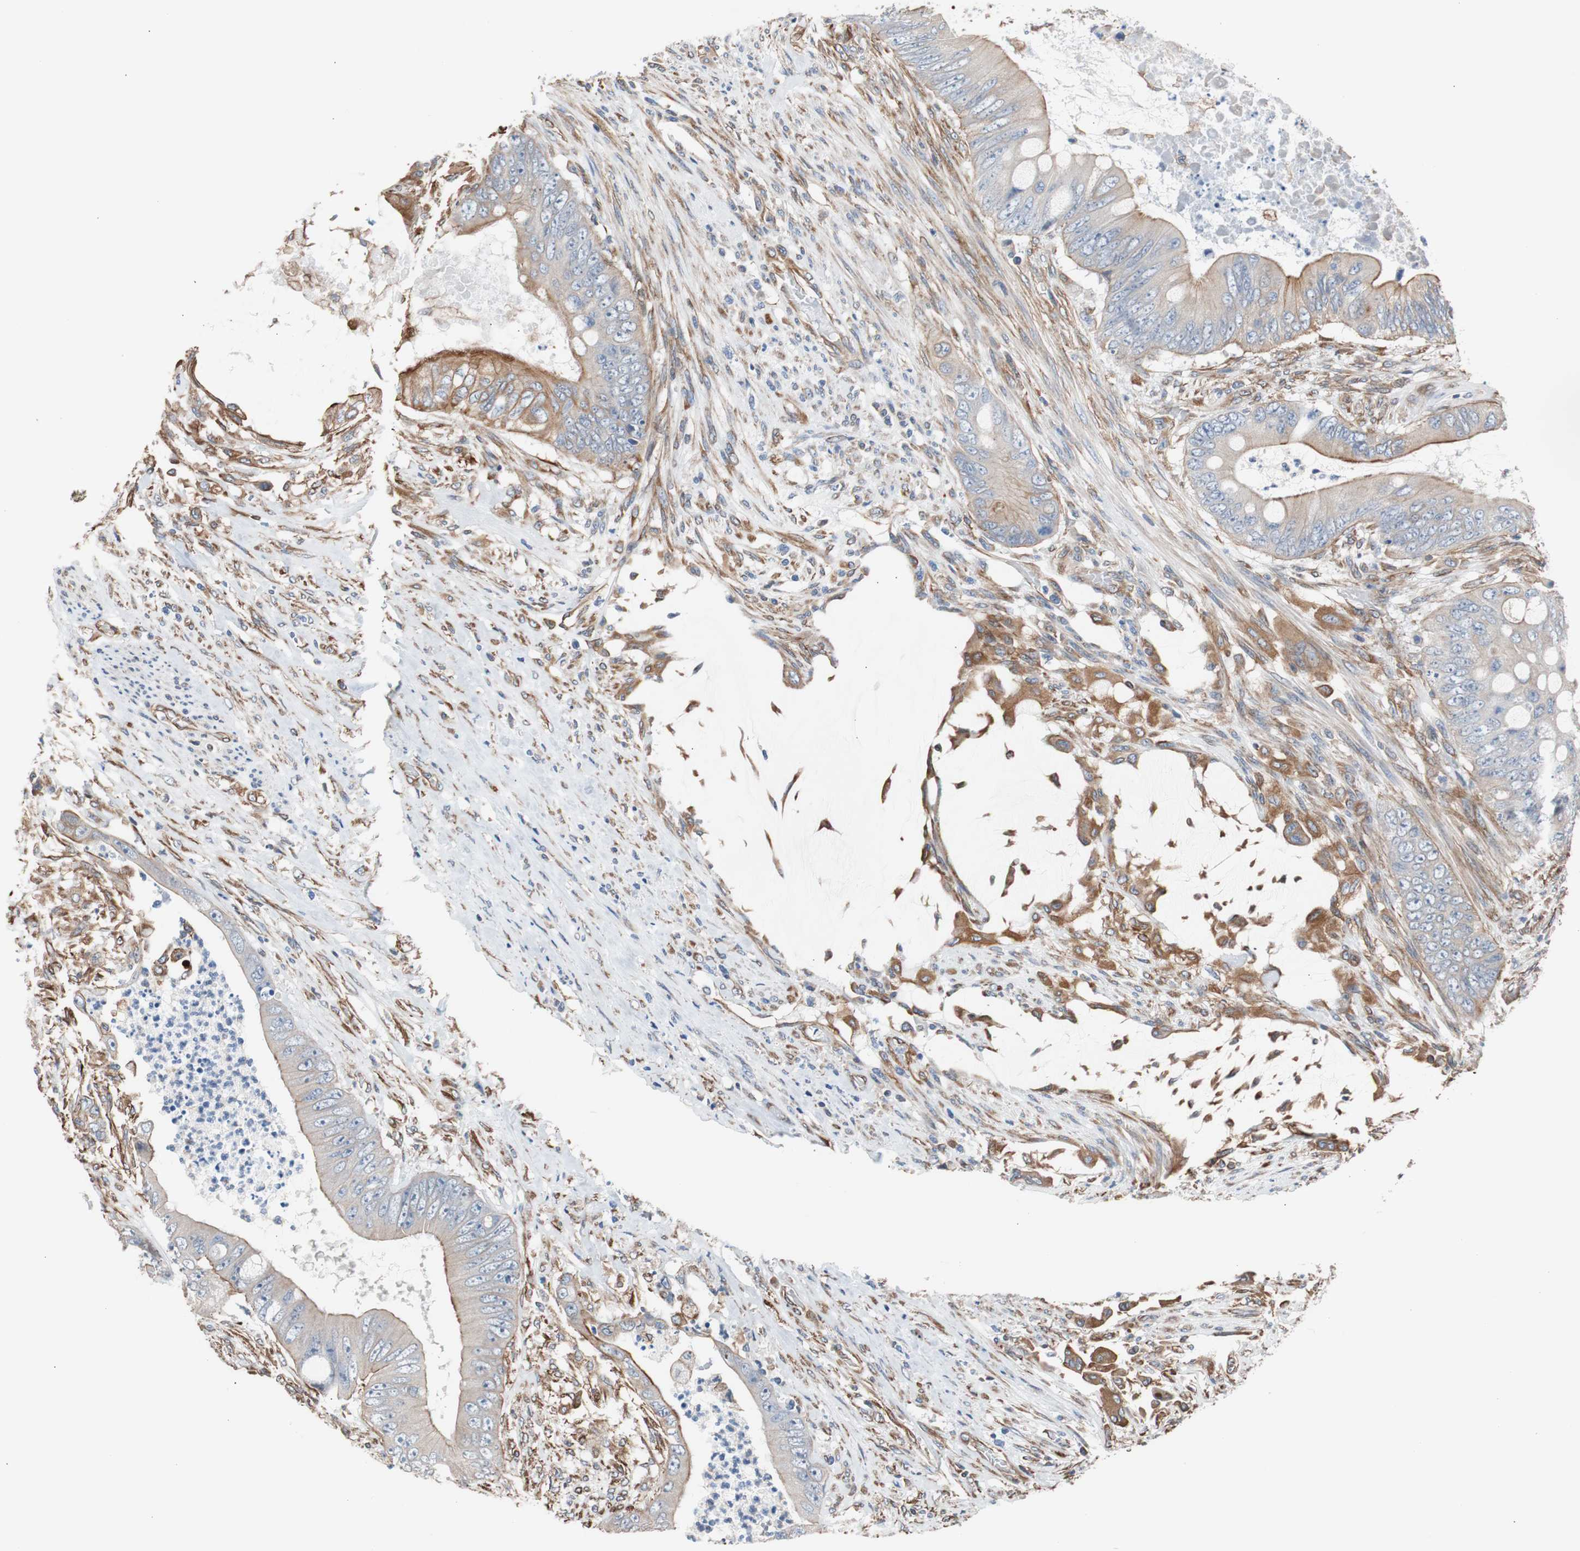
{"staining": {"intensity": "weak", "quantity": "25%-75%", "location": "cytoplasmic/membranous"}, "tissue": "colorectal cancer", "cell_type": "Tumor cells", "image_type": "cancer", "snomed": [{"axis": "morphology", "description": "Adenocarcinoma, NOS"}, {"axis": "topography", "description": "Rectum"}], "caption": "Human adenocarcinoma (colorectal) stained for a protein (brown) demonstrates weak cytoplasmic/membranous positive expression in about 25%-75% of tumor cells.", "gene": "KIF3B", "patient": {"sex": "female", "age": 77}}